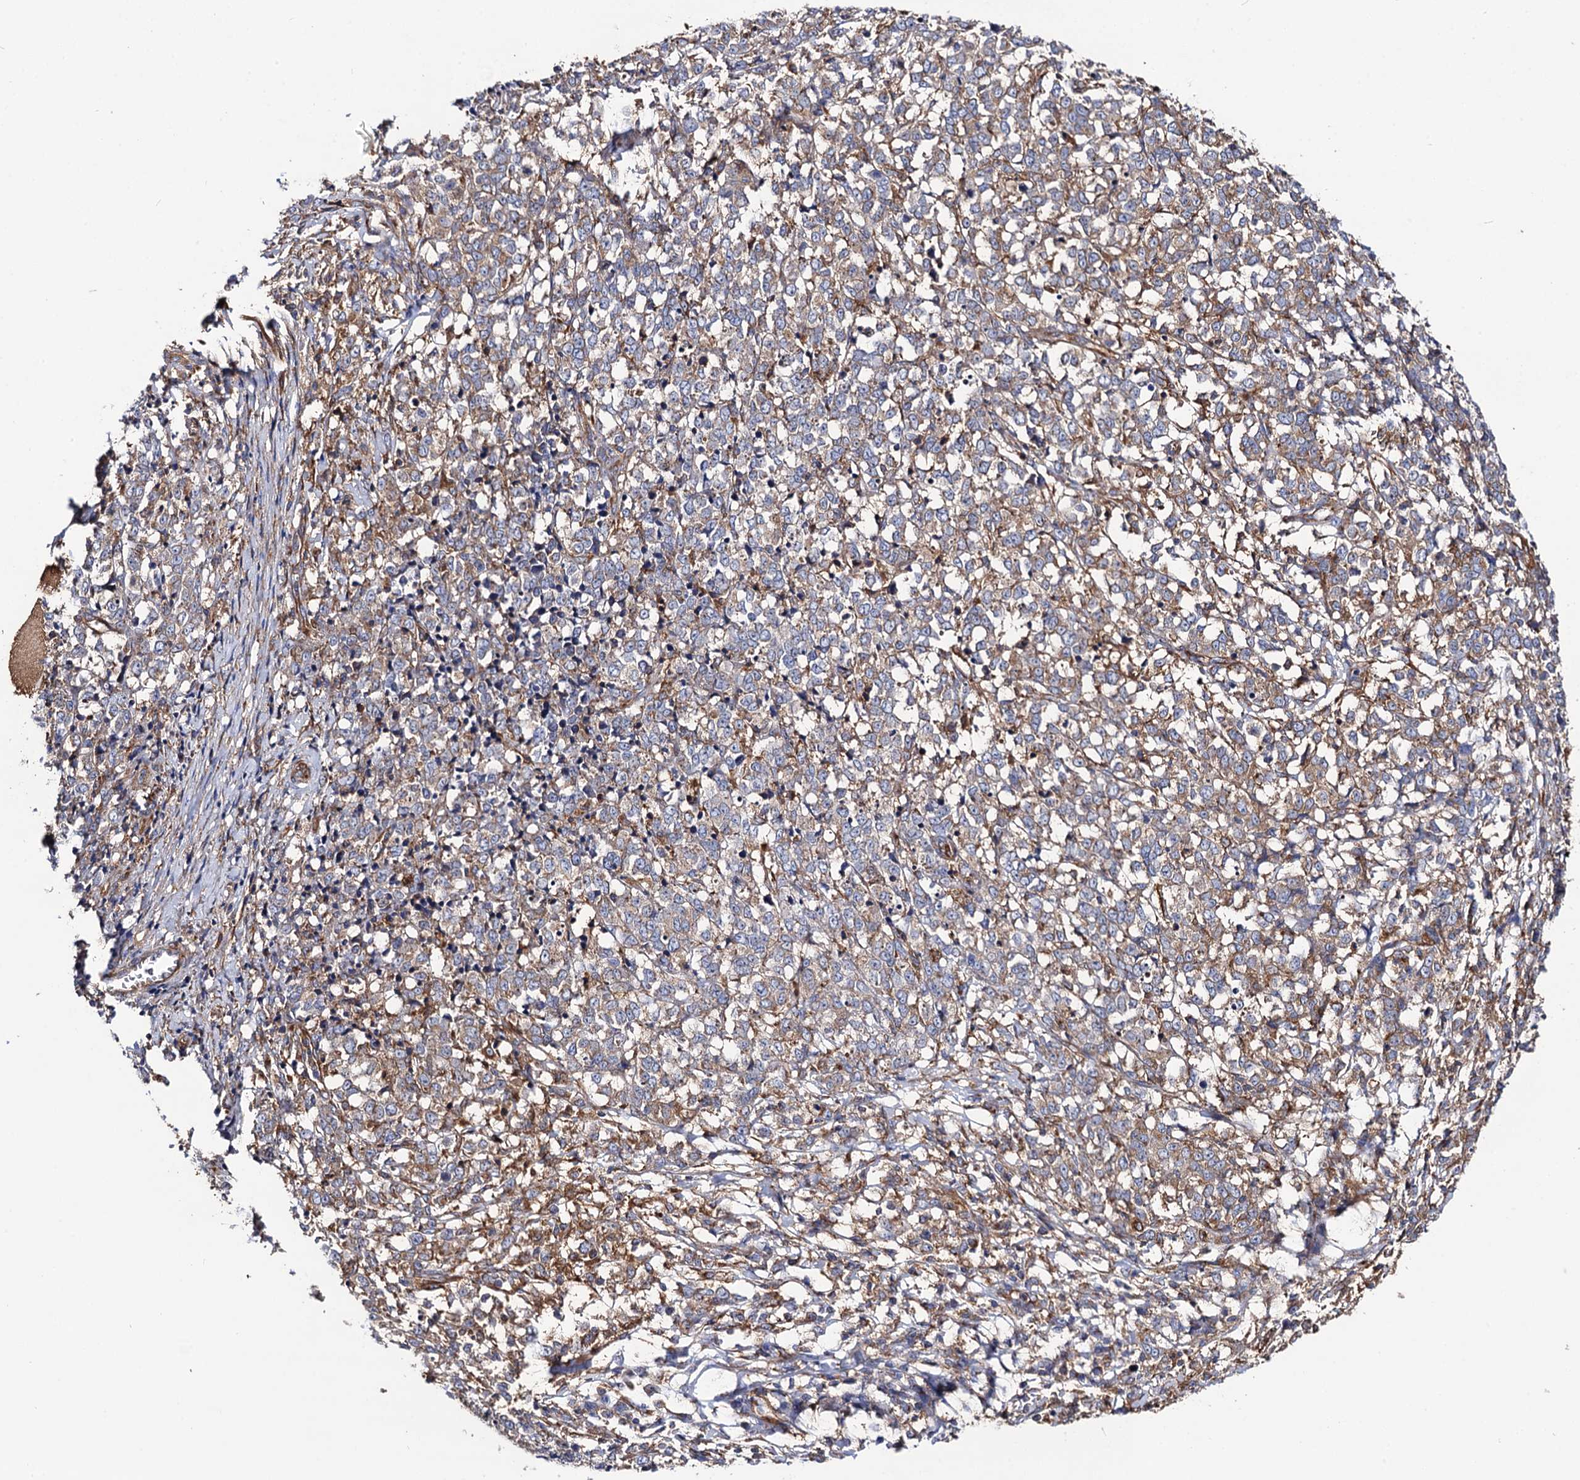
{"staining": {"intensity": "moderate", "quantity": "25%-75%", "location": "cytoplasmic/membranous"}, "tissue": "melanoma", "cell_type": "Tumor cells", "image_type": "cancer", "snomed": [{"axis": "morphology", "description": "Malignant melanoma, NOS"}, {"axis": "topography", "description": "Skin"}], "caption": "This is an image of IHC staining of malignant melanoma, which shows moderate positivity in the cytoplasmic/membranous of tumor cells.", "gene": "DYDC1", "patient": {"sex": "female", "age": 72}}